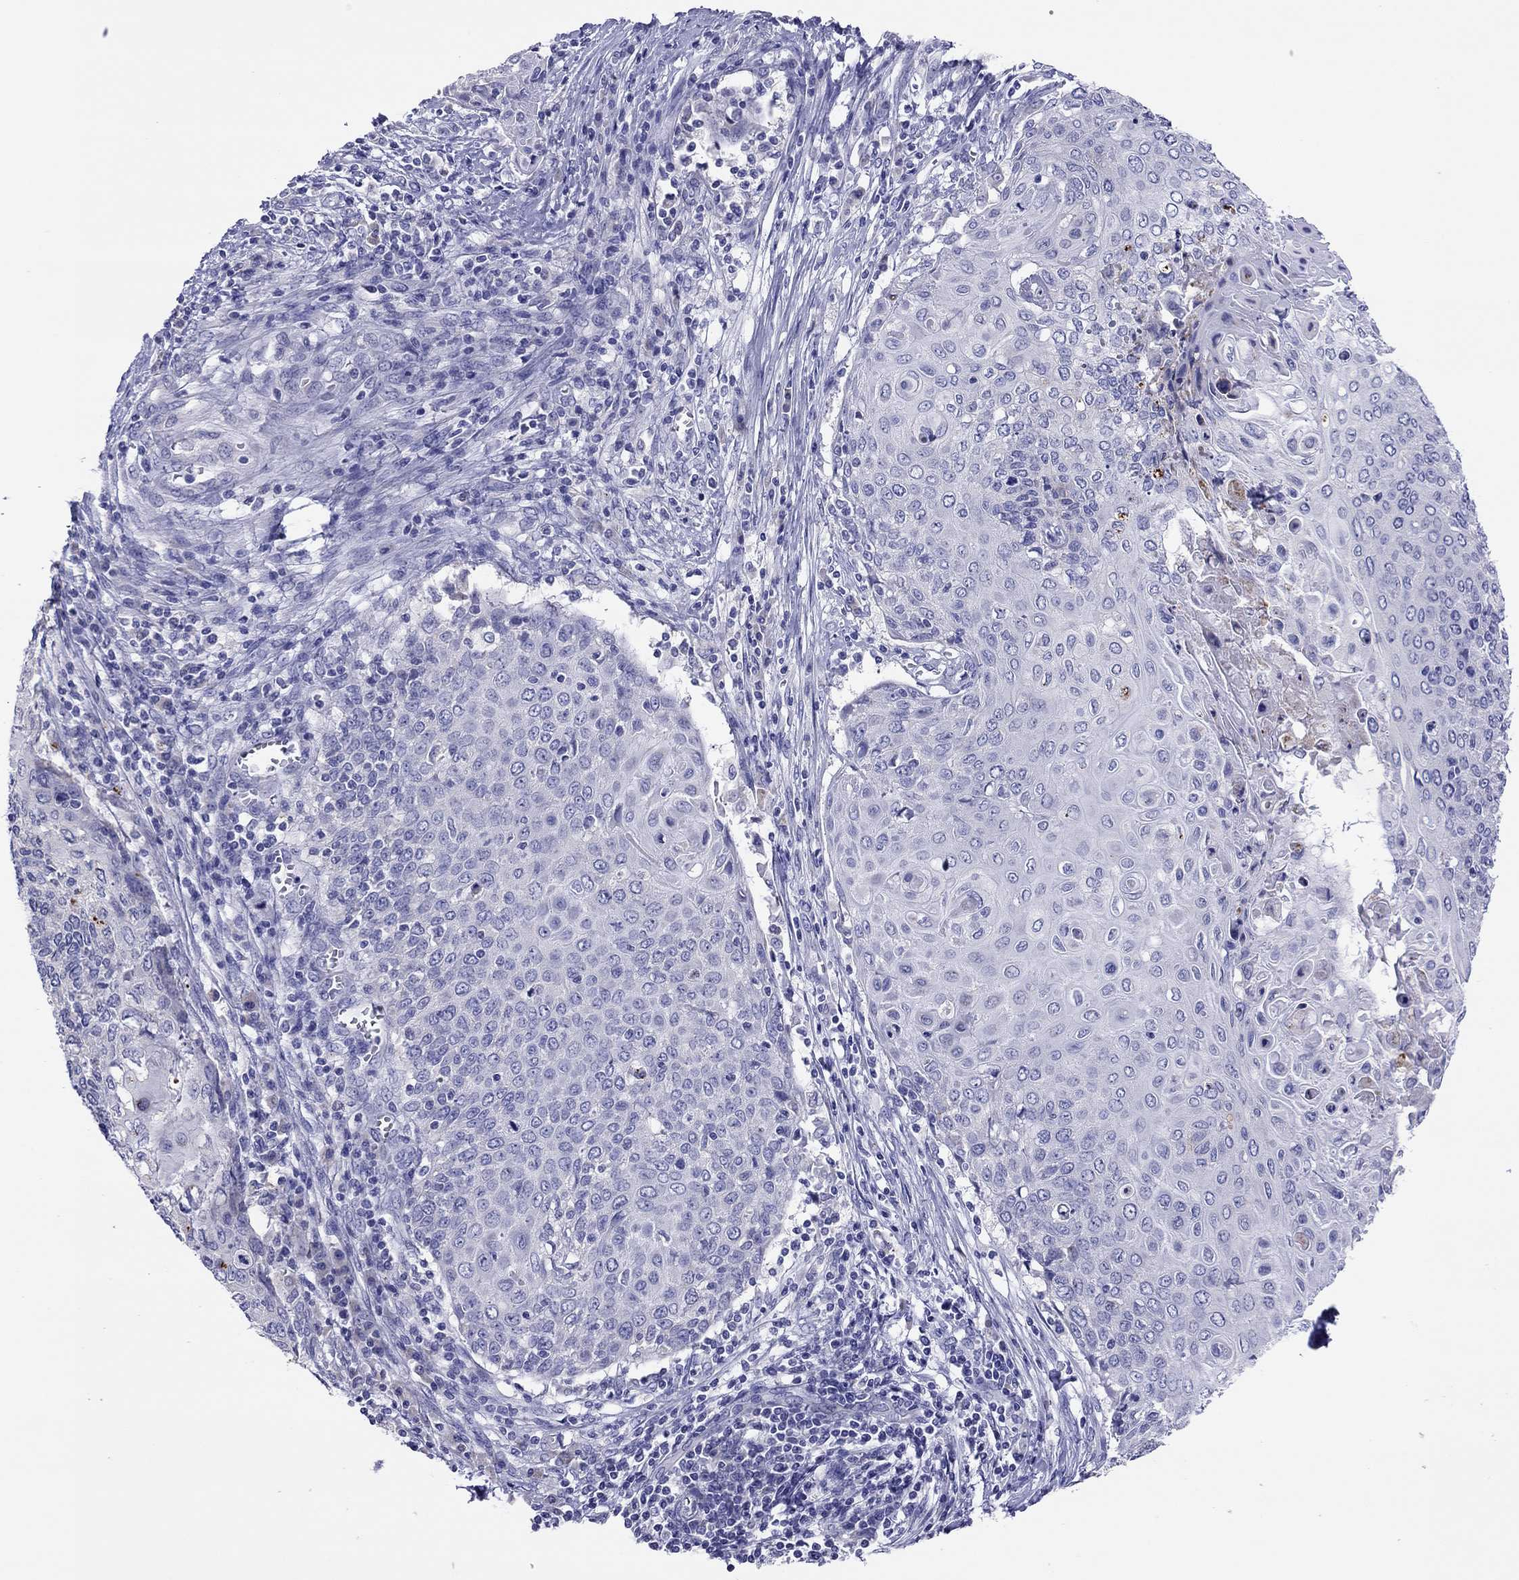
{"staining": {"intensity": "negative", "quantity": "none", "location": "none"}, "tissue": "cervical cancer", "cell_type": "Tumor cells", "image_type": "cancer", "snomed": [{"axis": "morphology", "description": "Squamous cell carcinoma, NOS"}, {"axis": "topography", "description": "Cervix"}], "caption": "Tumor cells are negative for protein expression in human squamous cell carcinoma (cervical).", "gene": "COL9A1", "patient": {"sex": "female", "age": 39}}